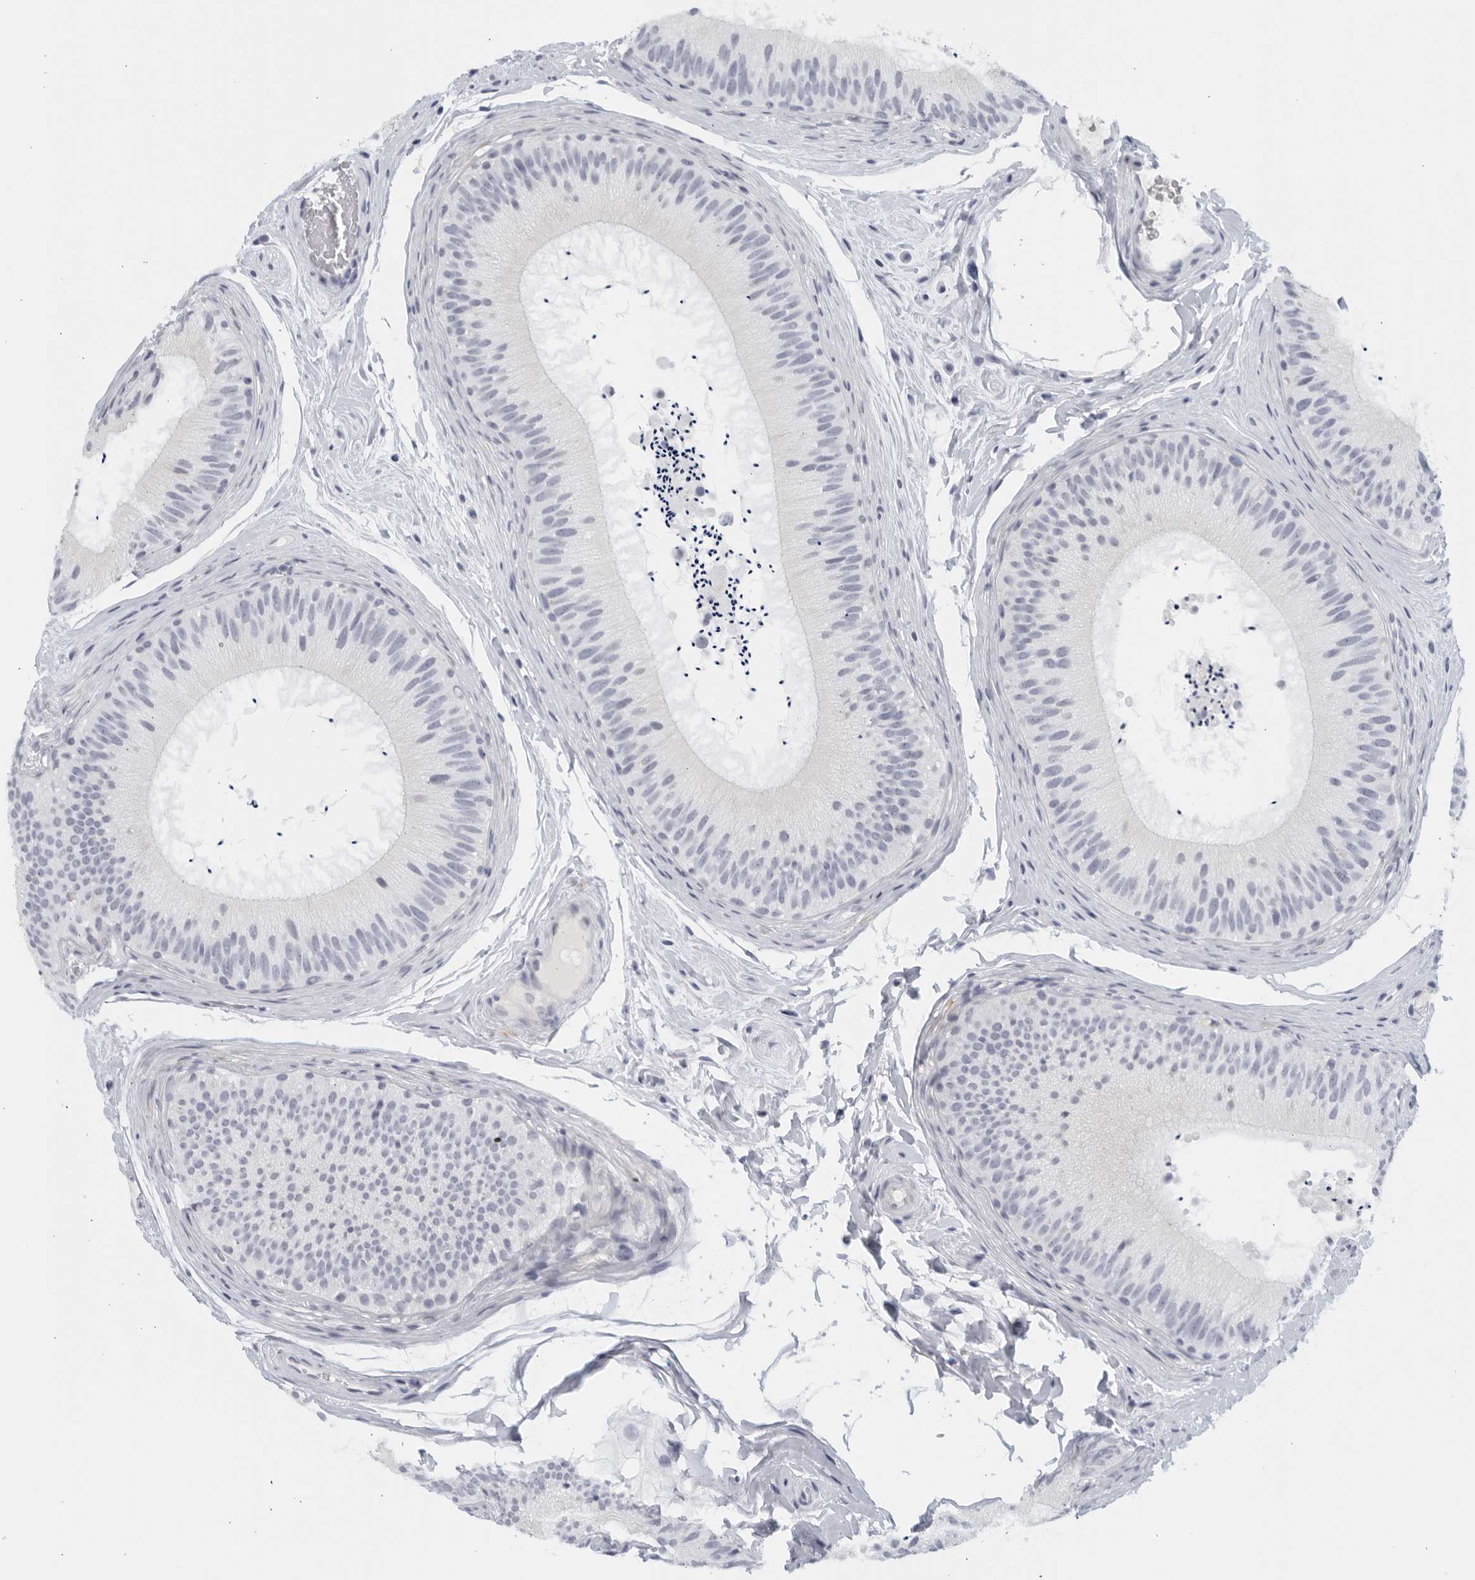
{"staining": {"intensity": "negative", "quantity": "none", "location": "none"}, "tissue": "epididymis", "cell_type": "Glandular cells", "image_type": "normal", "snomed": [{"axis": "morphology", "description": "Normal tissue, NOS"}, {"axis": "topography", "description": "Epididymis"}], "caption": "This is a histopathology image of immunohistochemistry staining of unremarkable epididymis, which shows no positivity in glandular cells. (Stains: DAB (3,3'-diaminobenzidine) immunohistochemistry with hematoxylin counter stain, Microscopy: brightfield microscopy at high magnification).", "gene": "MATN1", "patient": {"sex": "male", "age": 45}}